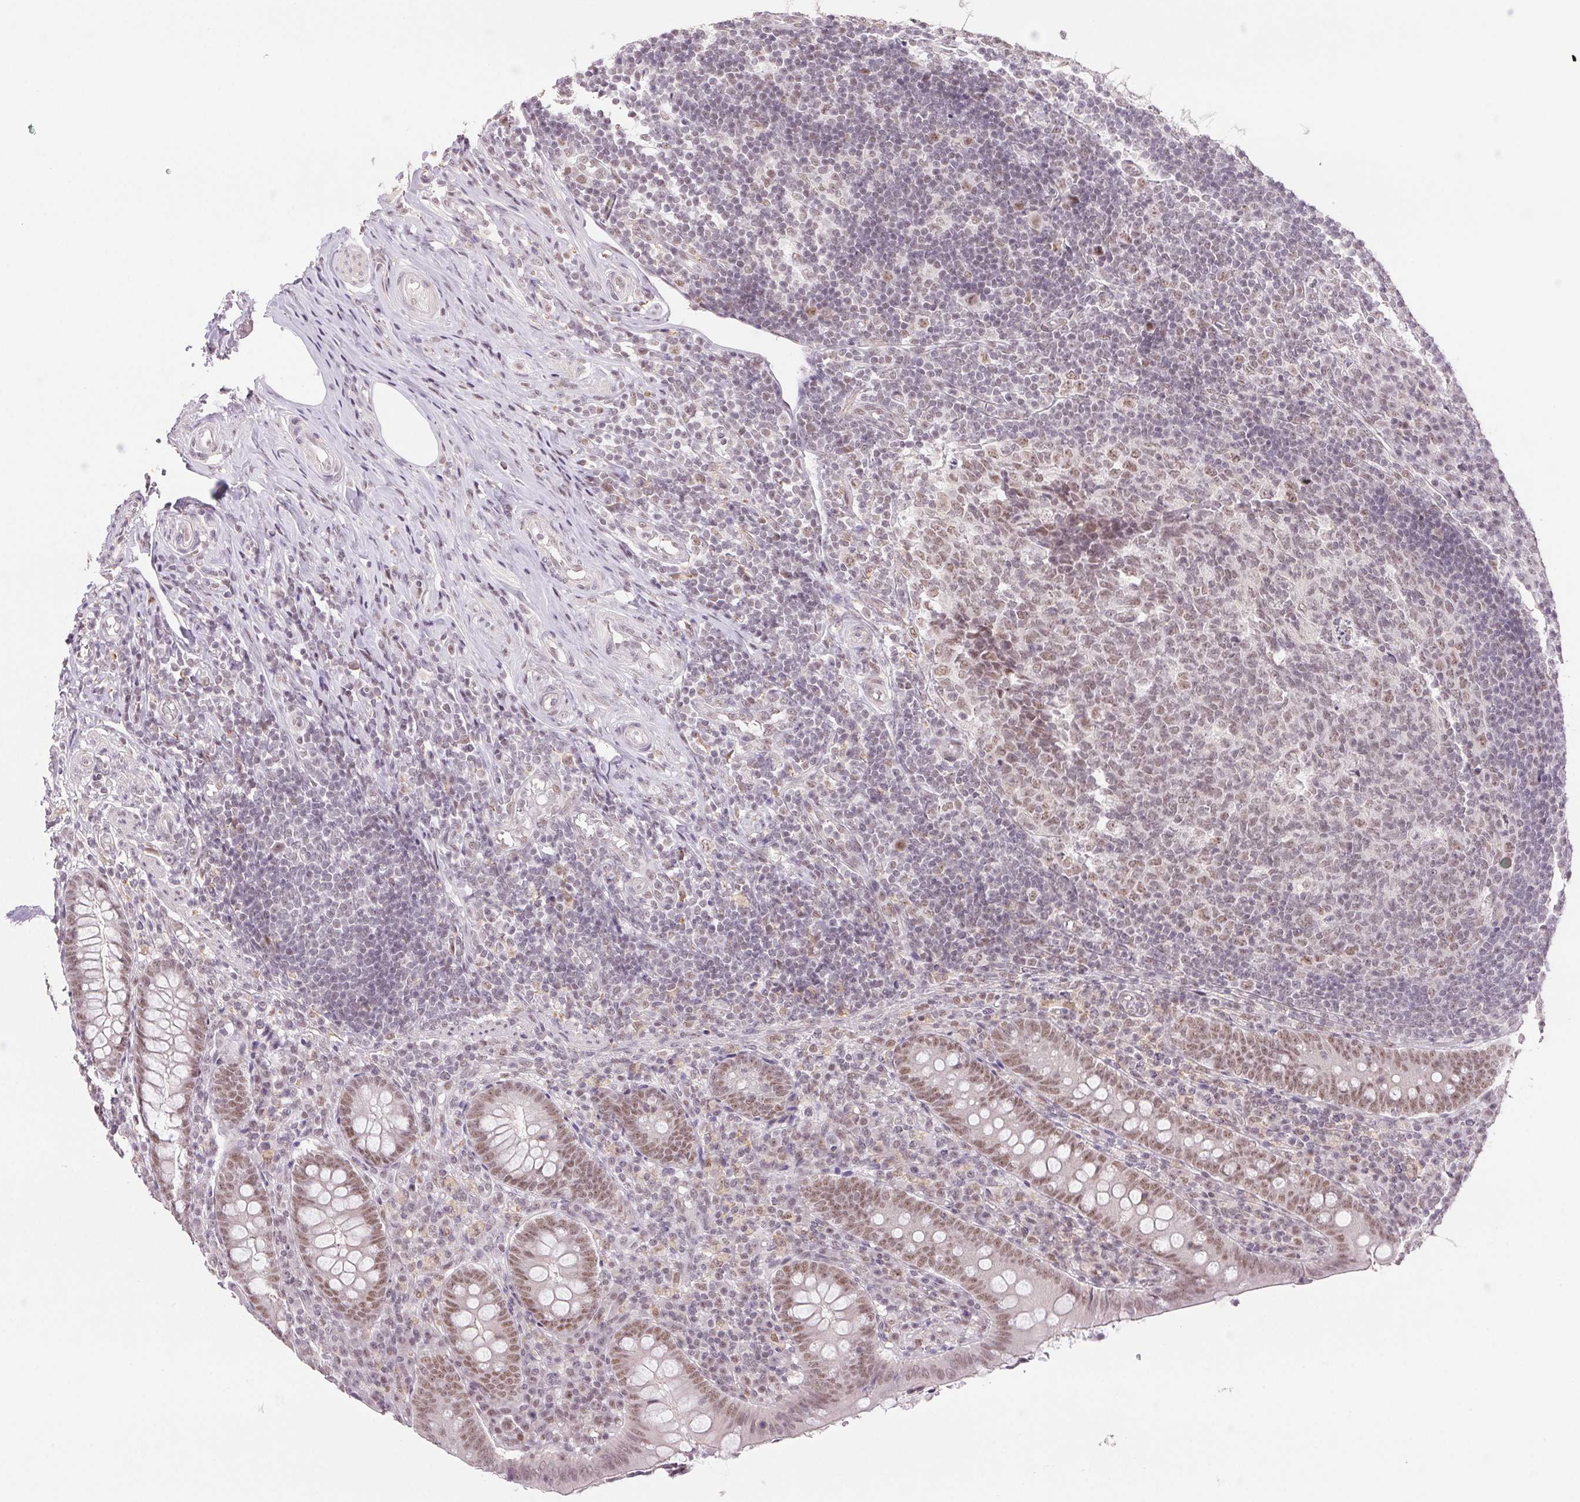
{"staining": {"intensity": "moderate", "quantity": ">75%", "location": "nuclear"}, "tissue": "appendix", "cell_type": "Glandular cells", "image_type": "normal", "snomed": [{"axis": "morphology", "description": "Normal tissue, NOS"}, {"axis": "topography", "description": "Appendix"}], "caption": "High-power microscopy captured an IHC image of unremarkable appendix, revealing moderate nuclear staining in approximately >75% of glandular cells. (Stains: DAB in brown, nuclei in blue, Microscopy: brightfield microscopy at high magnification).", "gene": "PRPF18", "patient": {"sex": "male", "age": 18}}